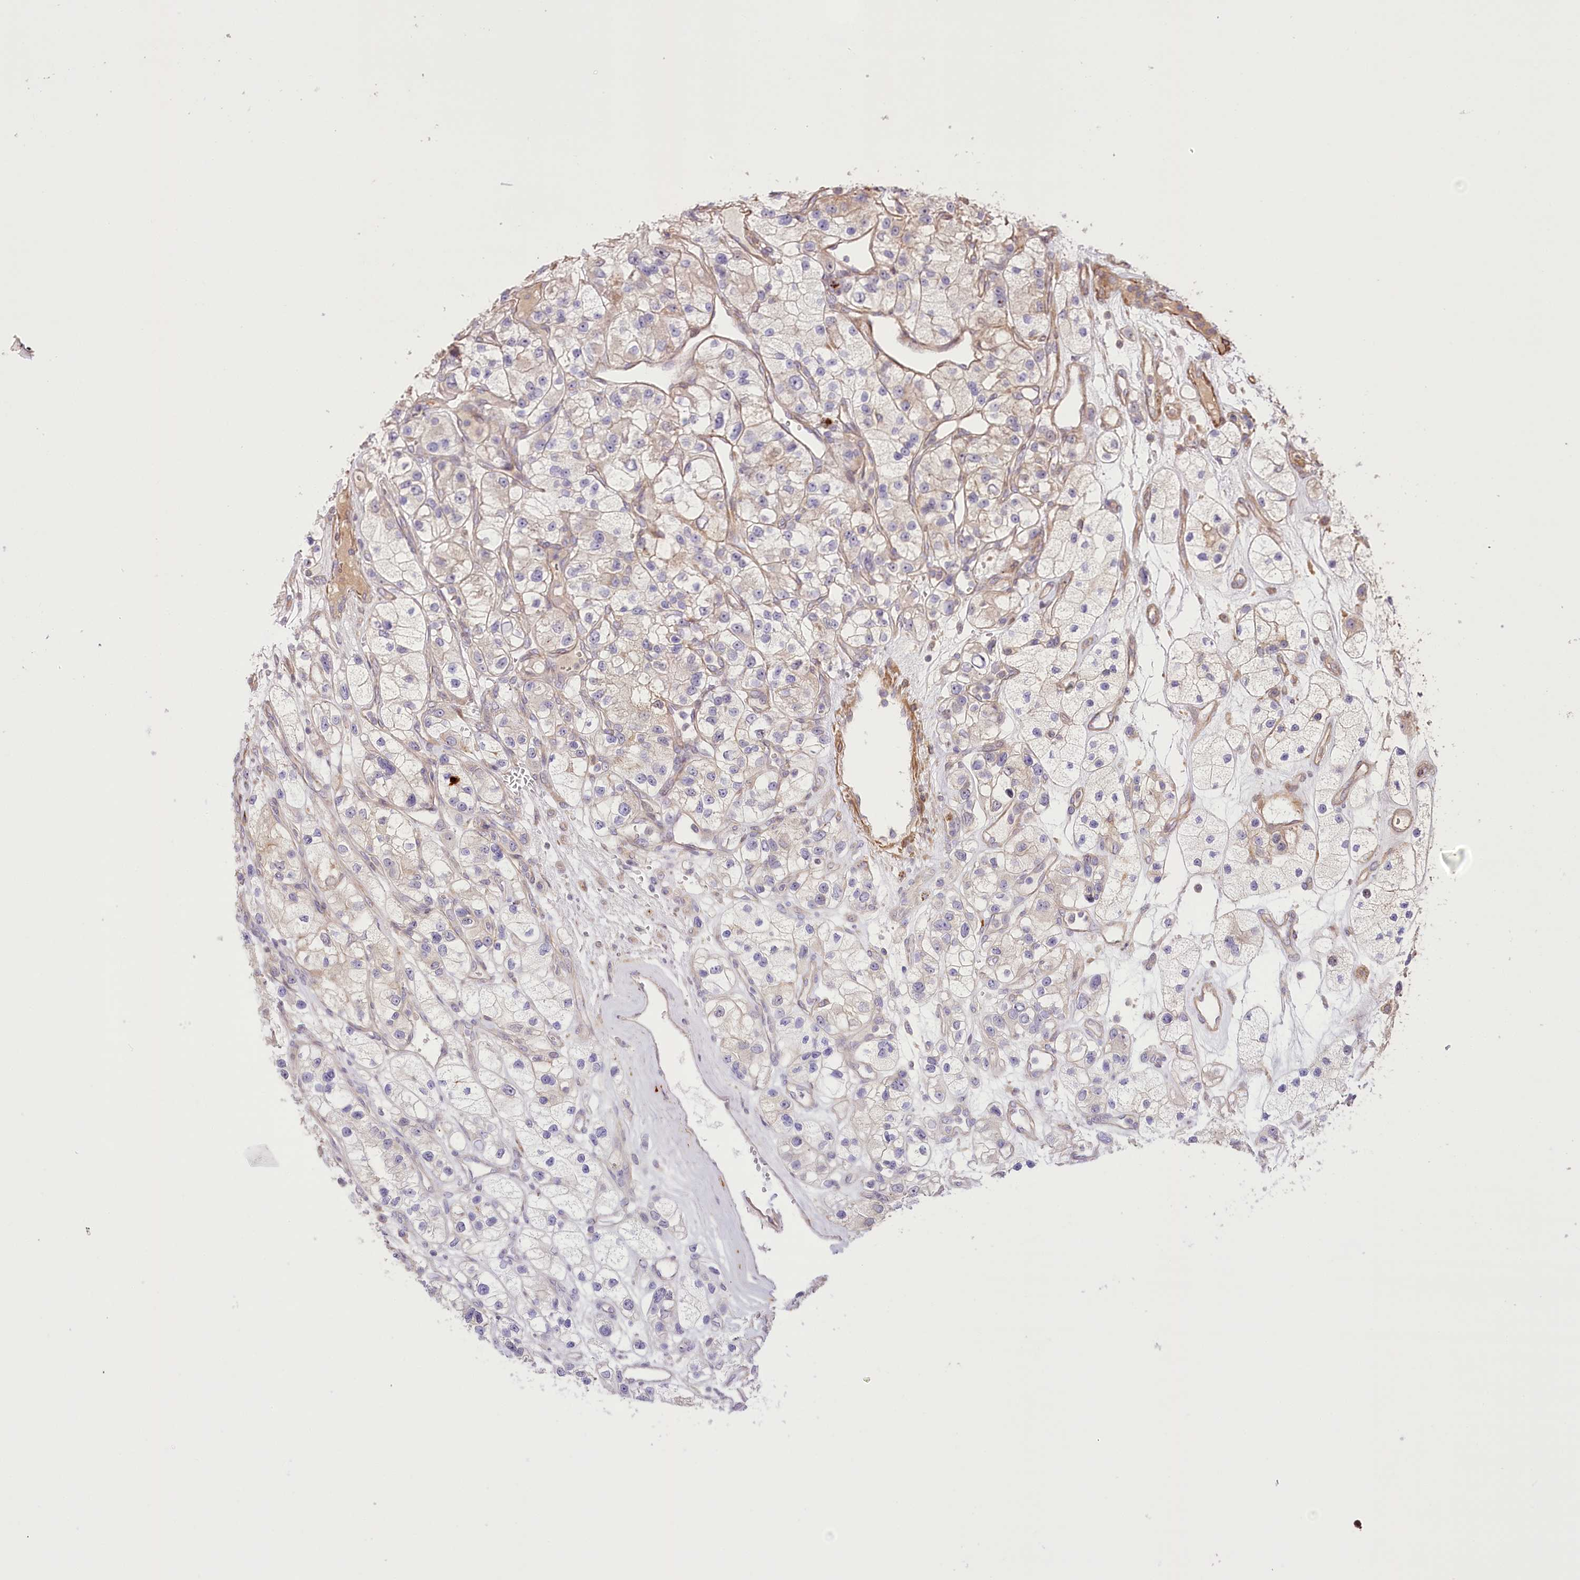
{"staining": {"intensity": "weak", "quantity": "<25%", "location": "cytoplasmic/membranous"}, "tissue": "renal cancer", "cell_type": "Tumor cells", "image_type": "cancer", "snomed": [{"axis": "morphology", "description": "Adenocarcinoma, NOS"}, {"axis": "topography", "description": "Kidney"}], "caption": "Immunohistochemistry histopathology image of adenocarcinoma (renal) stained for a protein (brown), which displays no expression in tumor cells.", "gene": "RNF24", "patient": {"sex": "female", "age": 57}}